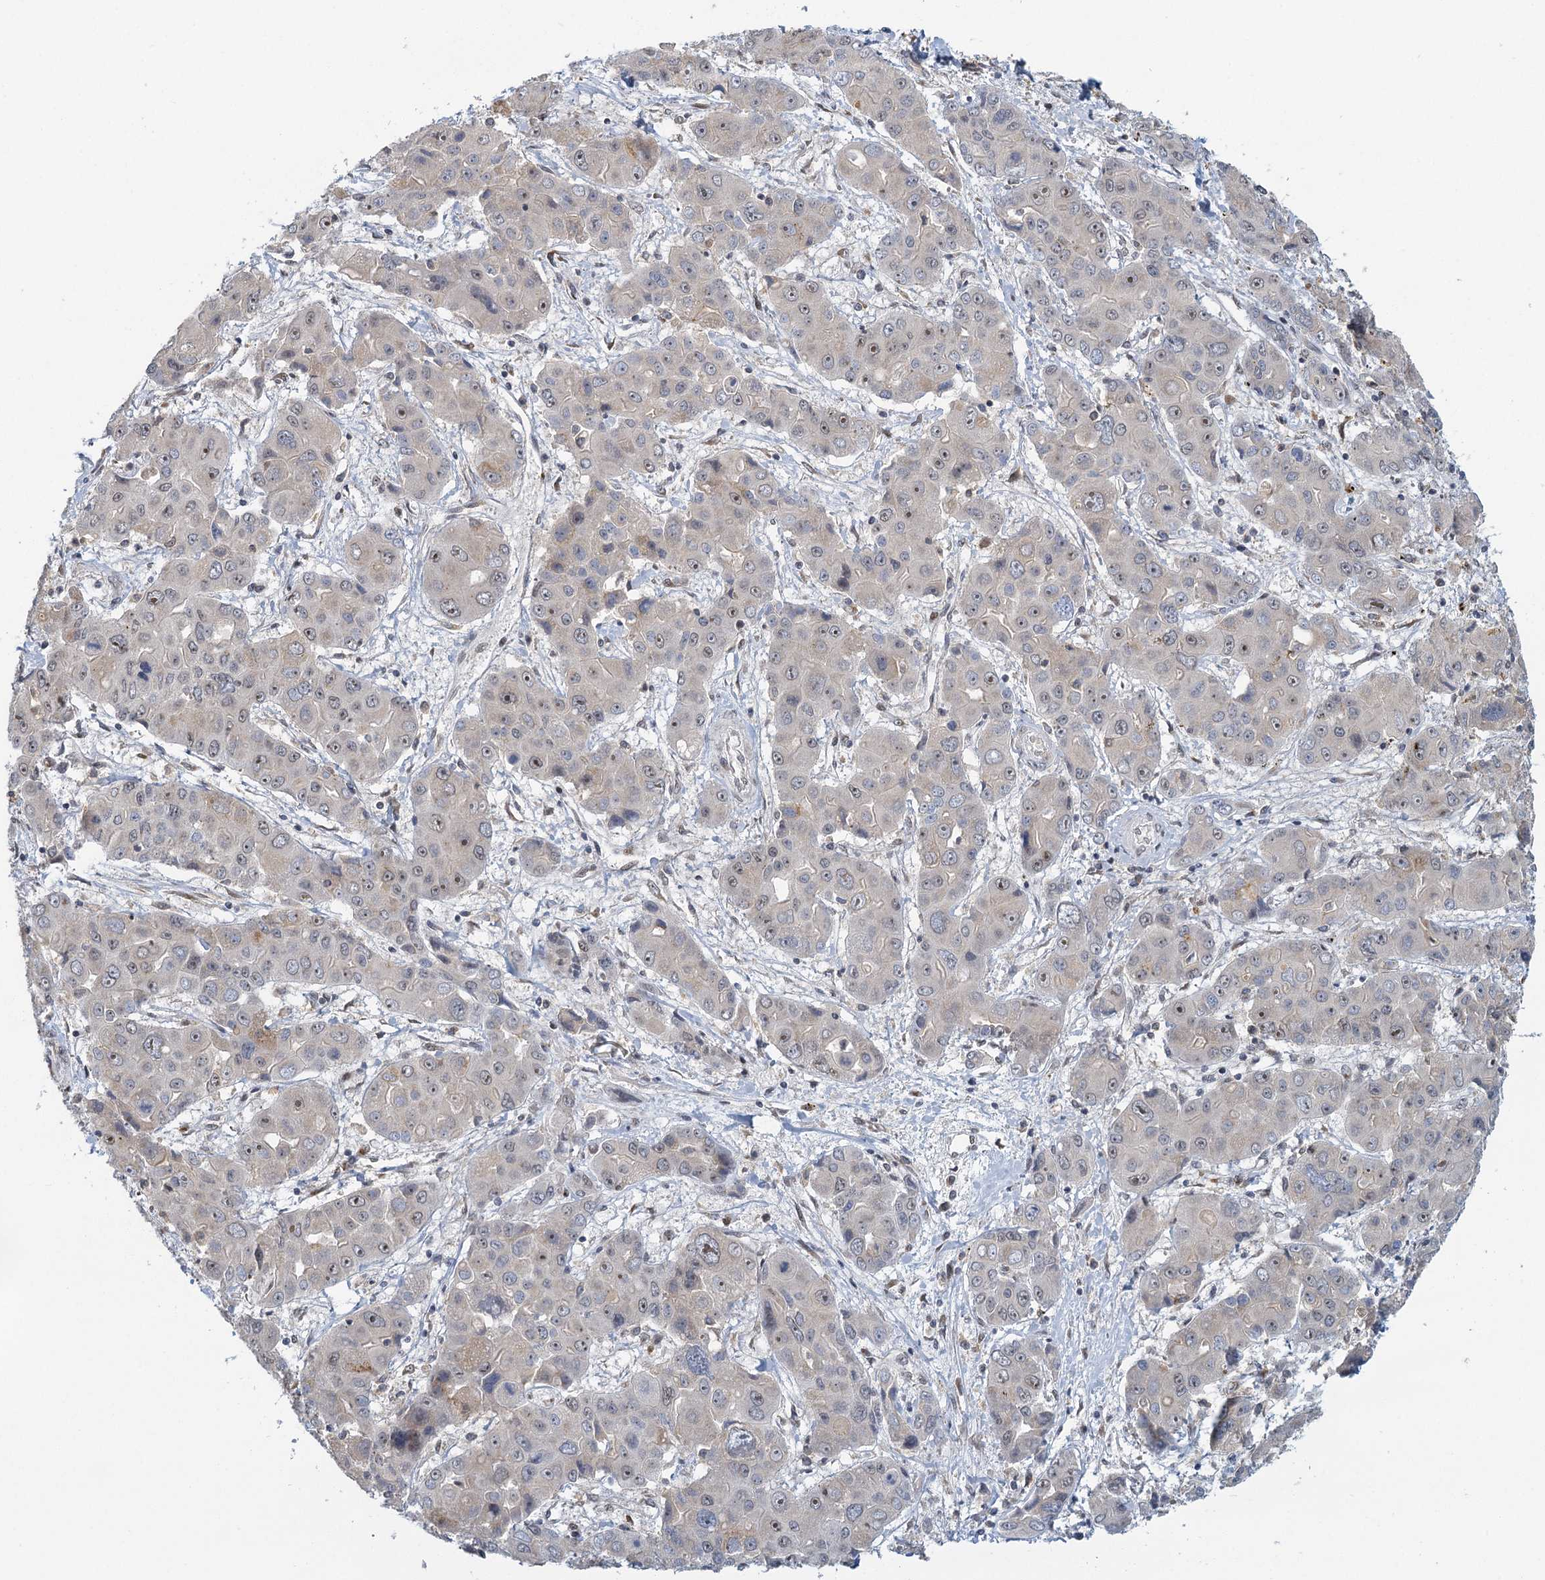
{"staining": {"intensity": "negative", "quantity": "none", "location": "none"}, "tissue": "liver cancer", "cell_type": "Tumor cells", "image_type": "cancer", "snomed": [{"axis": "morphology", "description": "Cholangiocarcinoma"}, {"axis": "topography", "description": "Liver"}], "caption": "High power microscopy histopathology image of an immunohistochemistry photomicrograph of cholangiocarcinoma (liver), revealing no significant positivity in tumor cells.", "gene": "TREX1", "patient": {"sex": "male", "age": 67}}